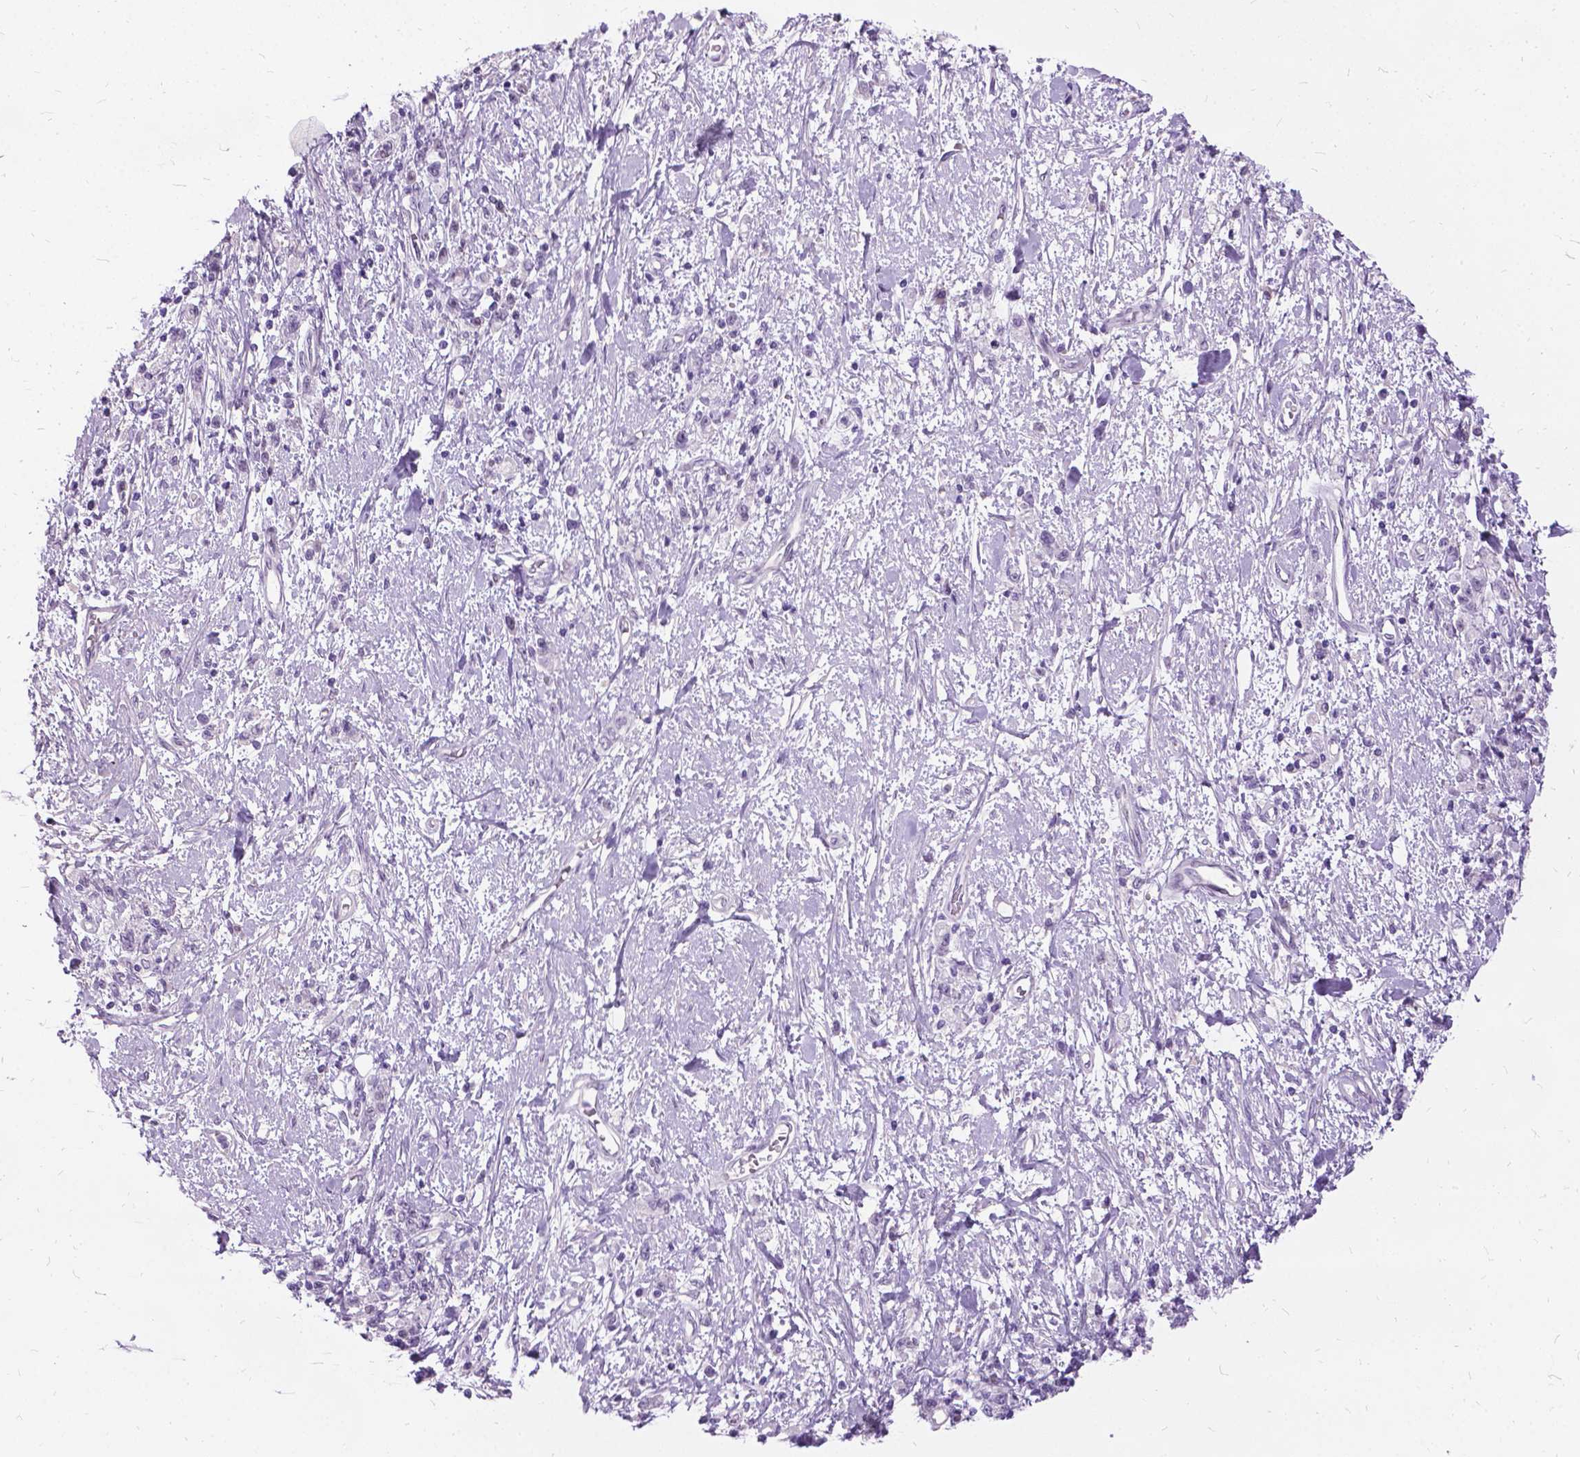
{"staining": {"intensity": "negative", "quantity": "none", "location": "none"}, "tissue": "stomach cancer", "cell_type": "Tumor cells", "image_type": "cancer", "snomed": [{"axis": "morphology", "description": "Adenocarcinoma, NOS"}, {"axis": "topography", "description": "Stomach"}], "caption": "Tumor cells show no significant positivity in stomach cancer (adenocarcinoma).", "gene": "PROB1", "patient": {"sex": "male", "age": 77}}